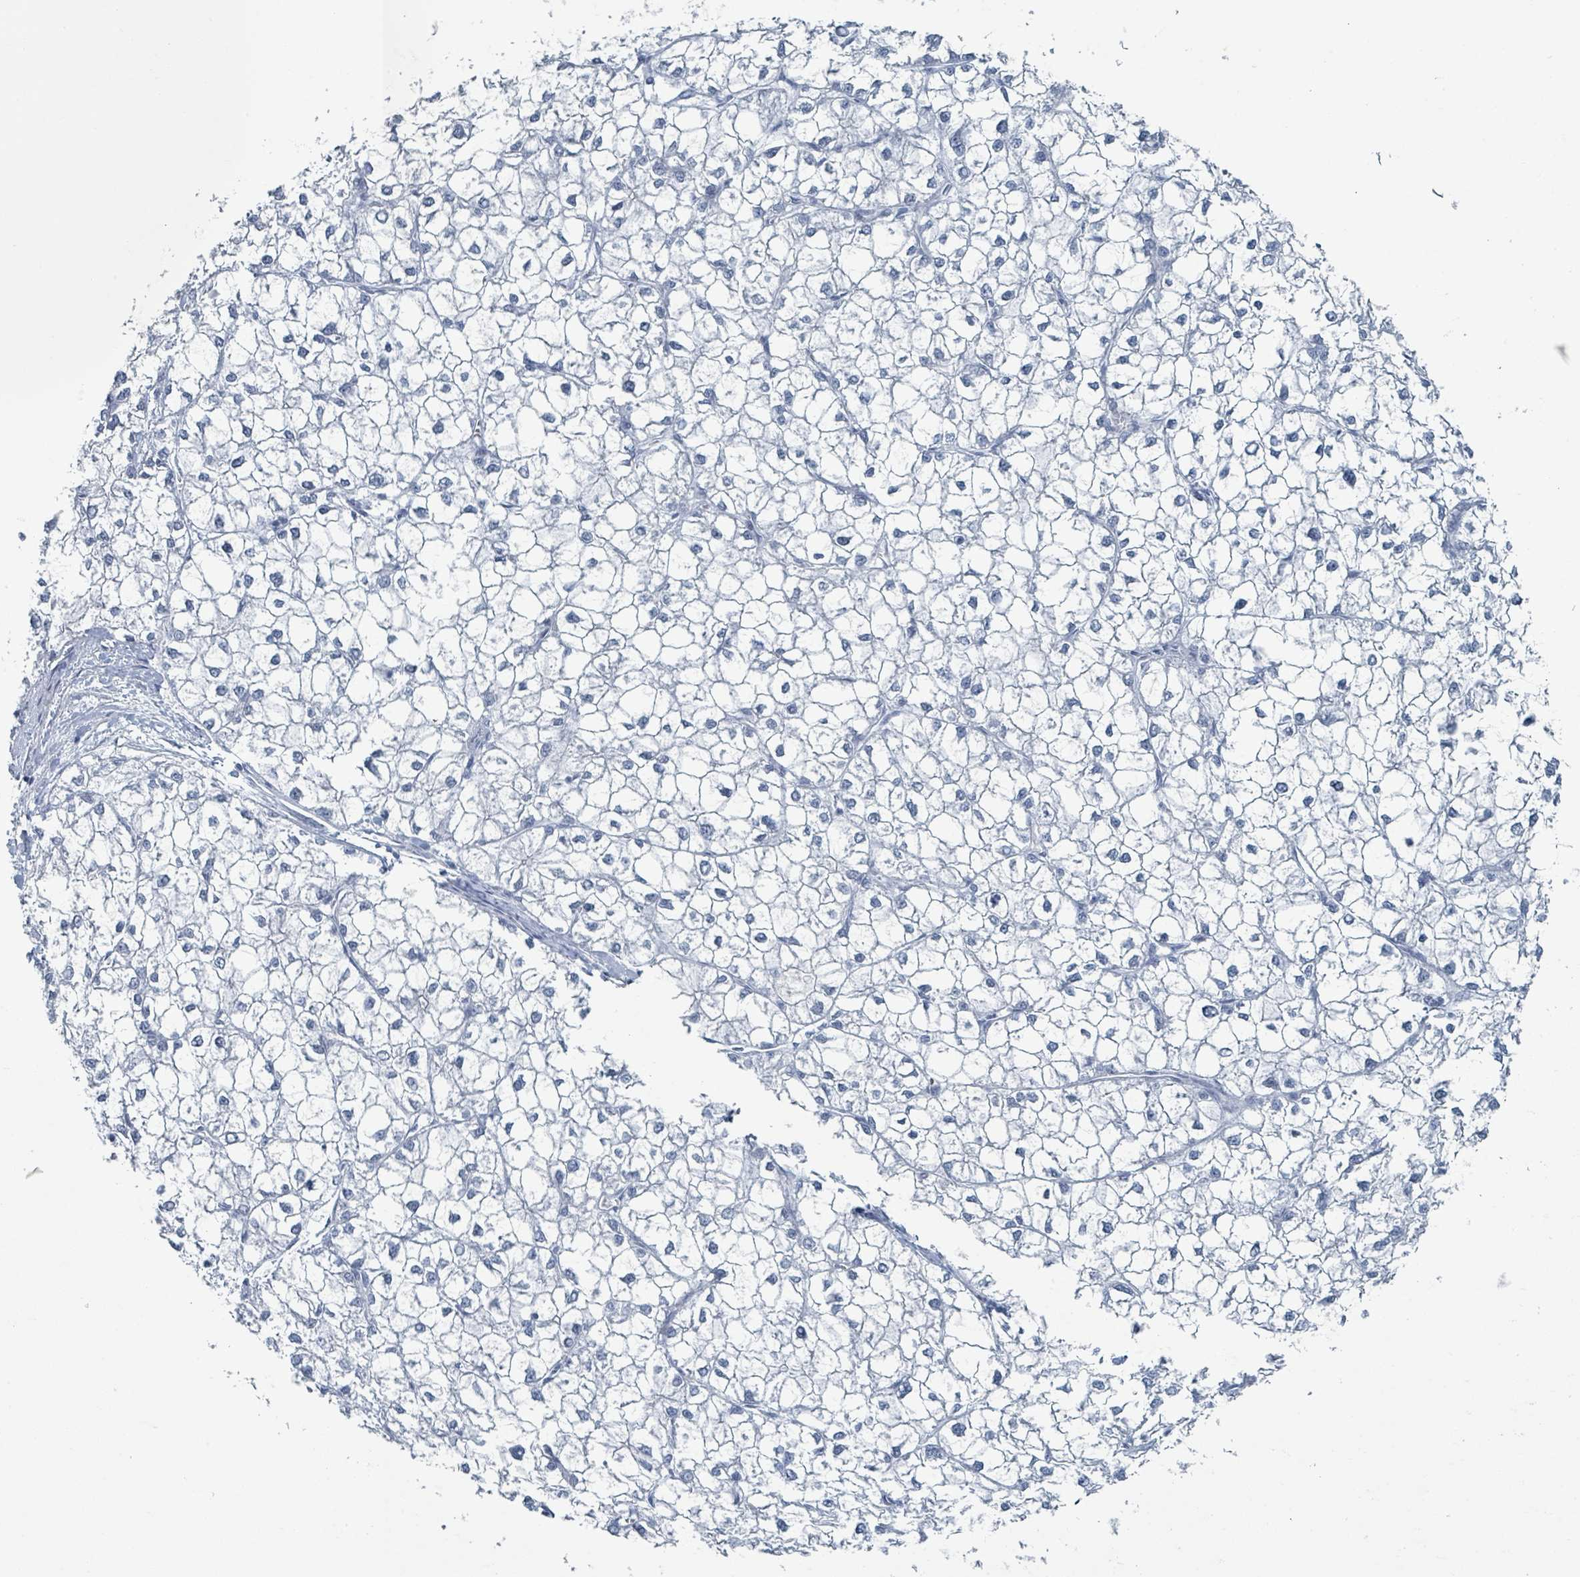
{"staining": {"intensity": "negative", "quantity": "none", "location": "none"}, "tissue": "liver cancer", "cell_type": "Tumor cells", "image_type": "cancer", "snomed": [{"axis": "morphology", "description": "Carcinoma, Hepatocellular, NOS"}, {"axis": "topography", "description": "Liver"}], "caption": "Liver cancer (hepatocellular carcinoma) was stained to show a protein in brown. There is no significant positivity in tumor cells.", "gene": "GPR15LG", "patient": {"sex": "female", "age": 43}}